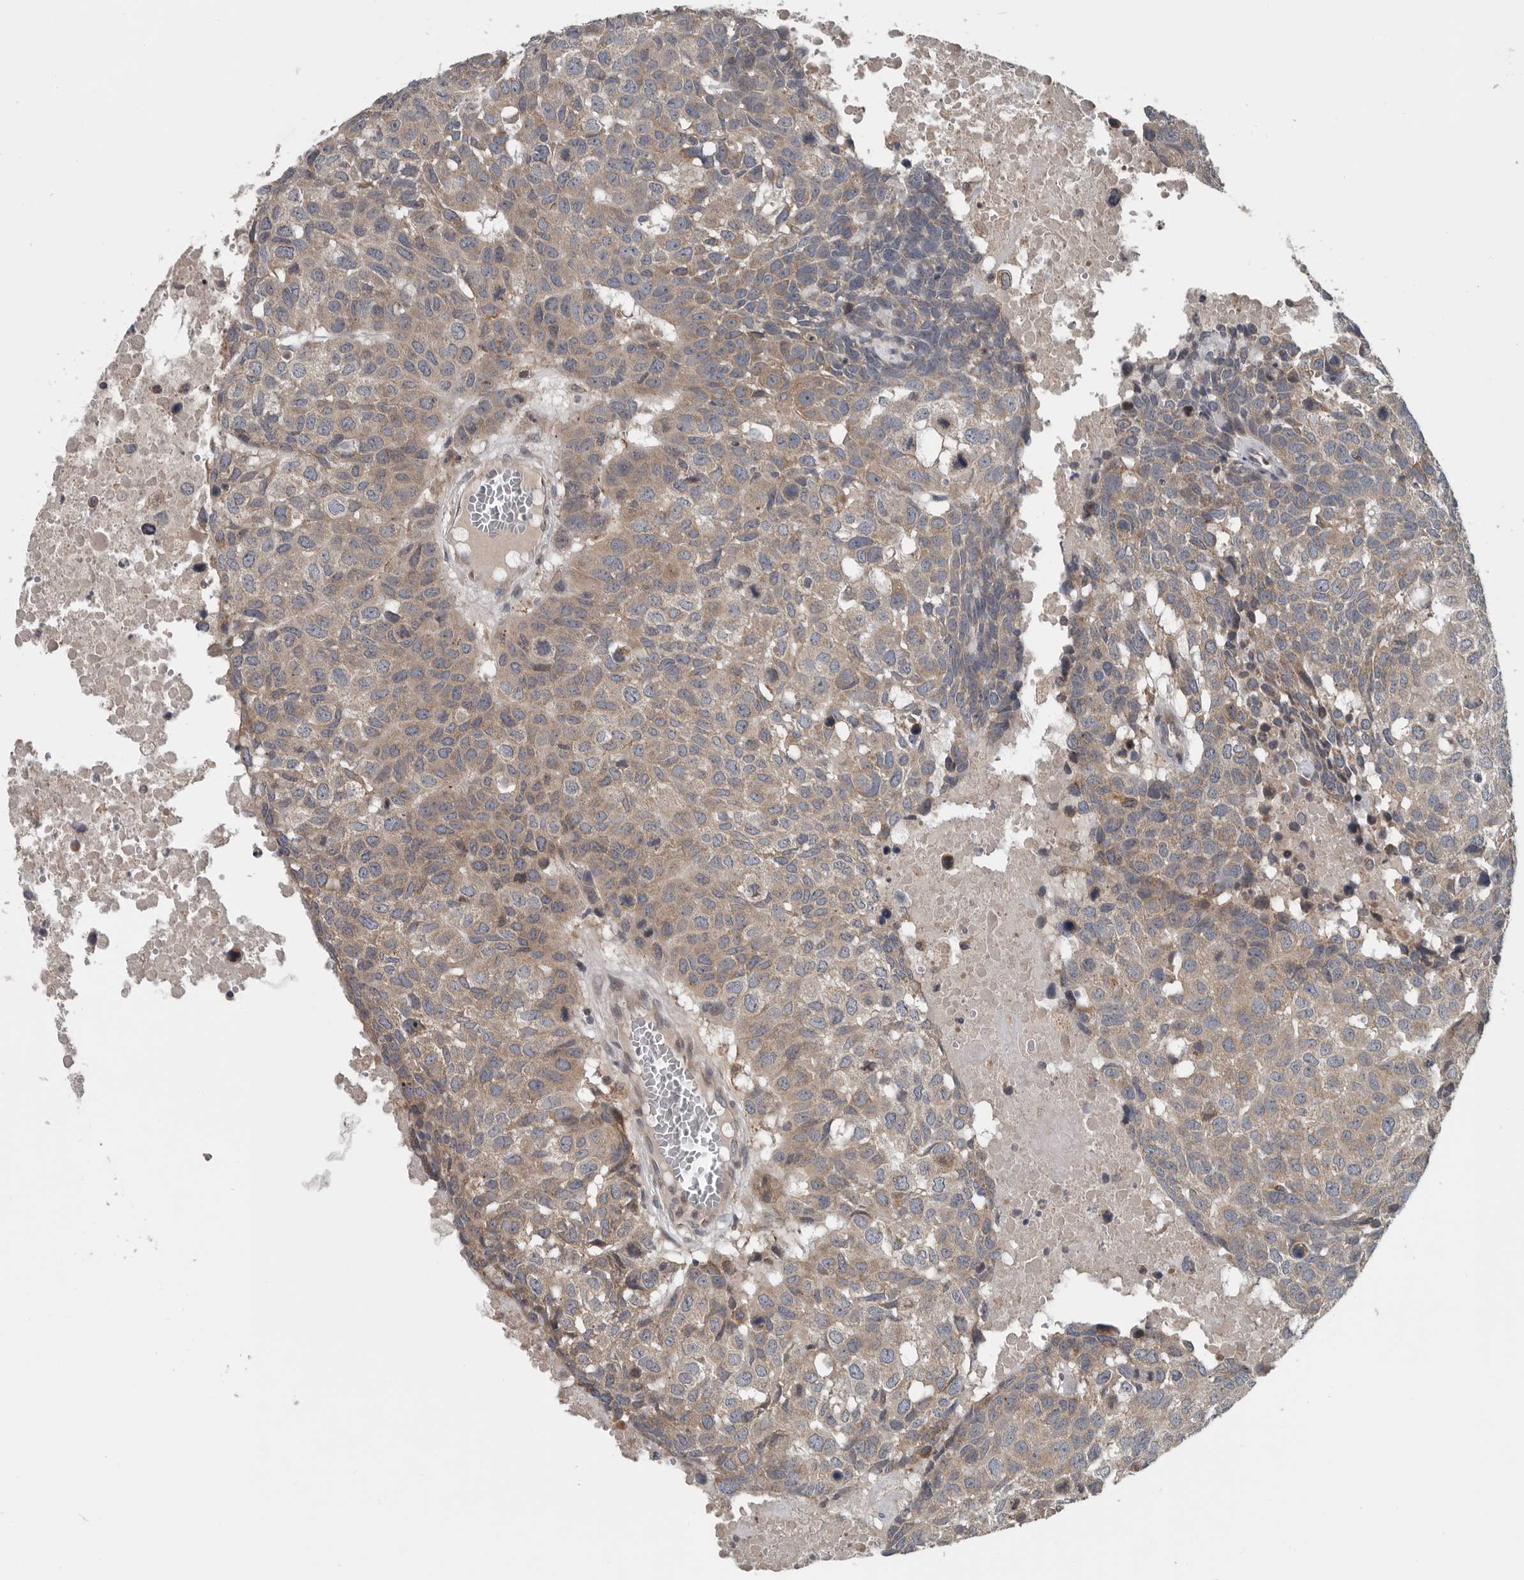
{"staining": {"intensity": "weak", "quantity": ">75%", "location": "cytoplasmic/membranous"}, "tissue": "head and neck cancer", "cell_type": "Tumor cells", "image_type": "cancer", "snomed": [{"axis": "morphology", "description": "Squamous cell carcinoma, NOS"}, {"axis": "topography", "description": "Head-Neck"}], "caption": "A brown stain shows weak cytoplasmic/membranous positivity of a protein in human squamous cell carcinoma (head and neck) tumor cells. The staining was performed using DAB, with brown indicating positive protein expression. Nuclei are stained blue with hematoxylin.", "gene": "TMEM199", "patient": {"sex": "male", "age": 66}}